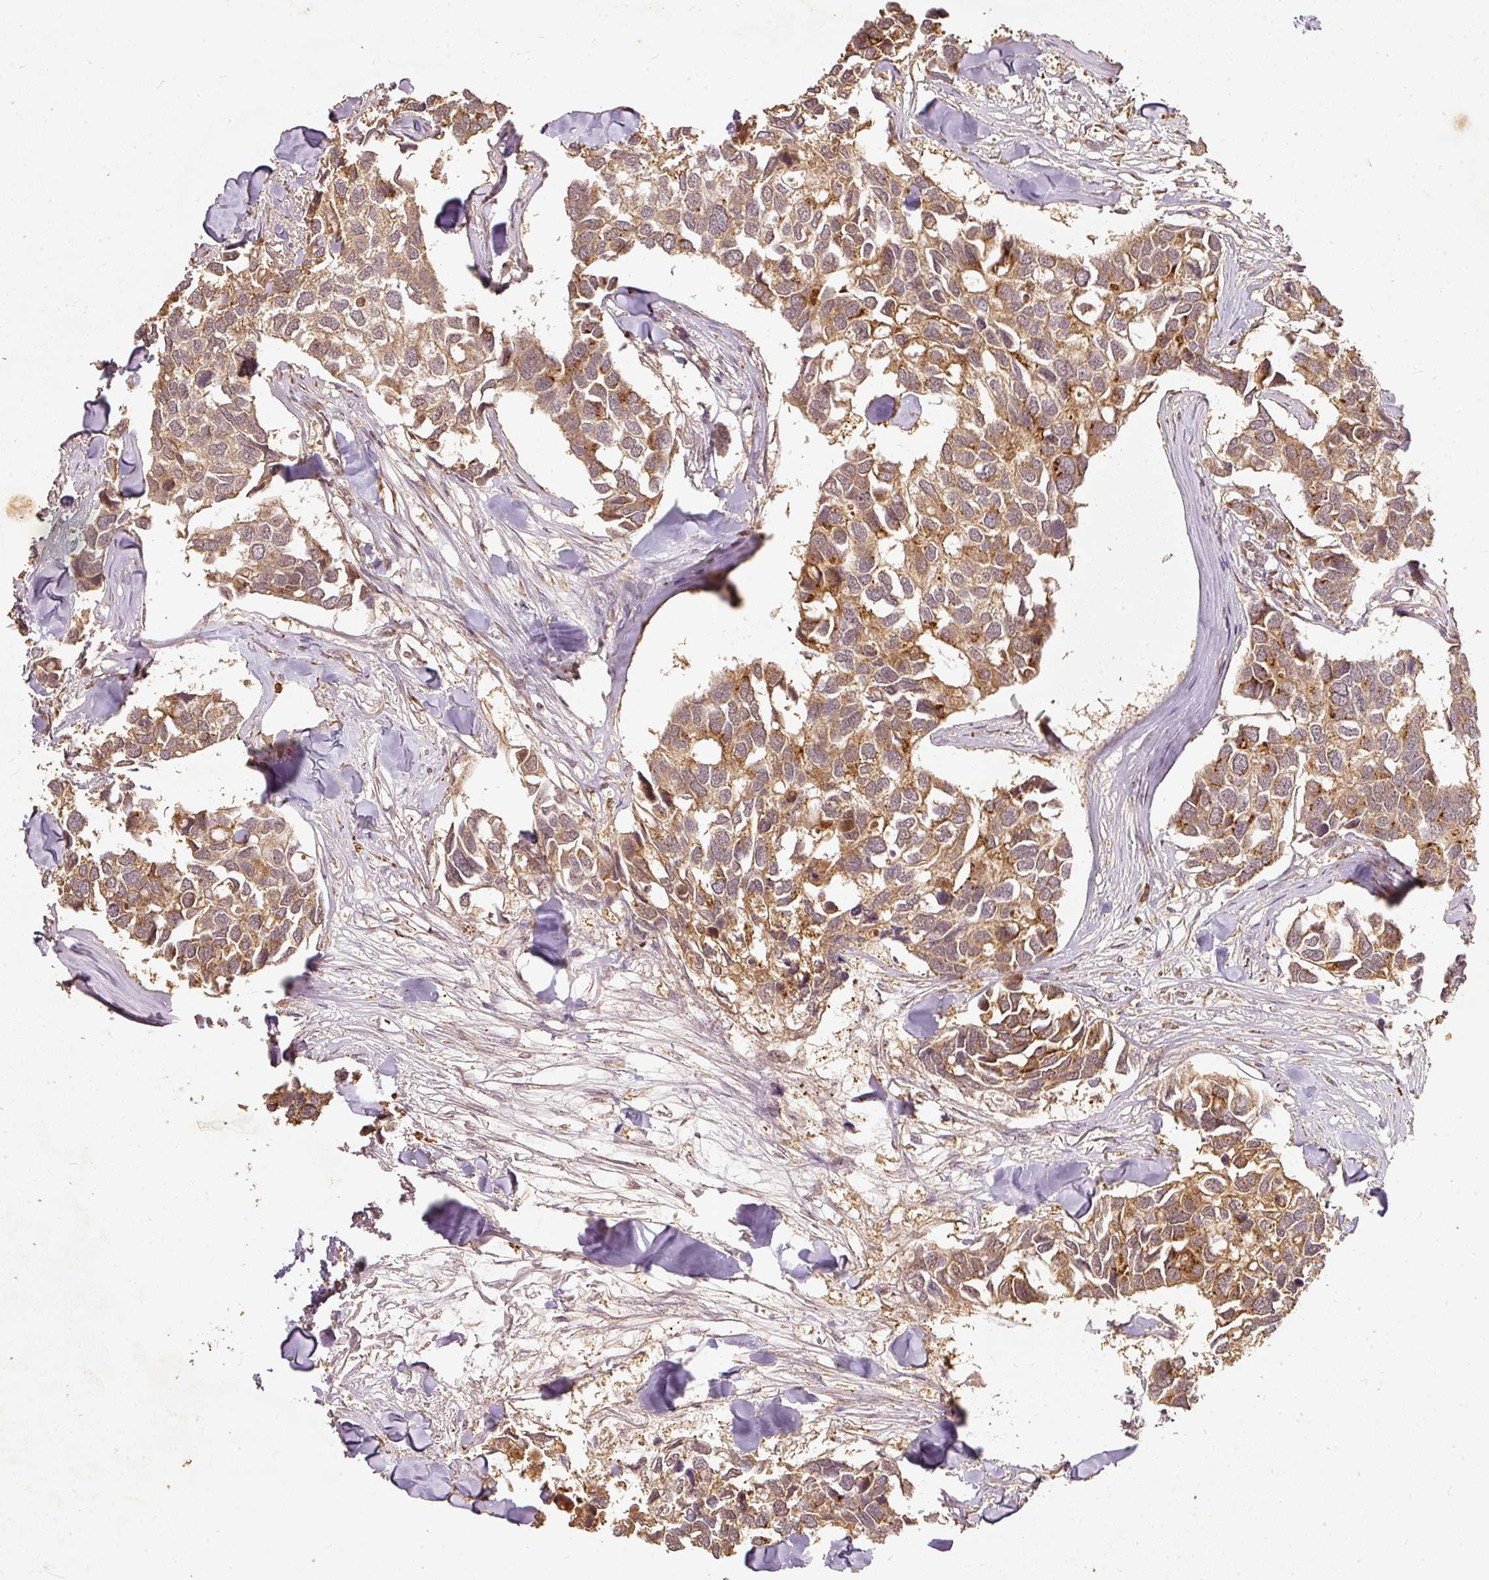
{"staining": {"intensity": "moderate", "quantity": ">75%", "location": "cytoplasmic/membranous"}, "tissue": "breast cancer", "cell_type": "Tumor cells", "image_type": "cancer", "snomed": [{"axis": "morphology", "description": "Duct carcinoma"}, {"axis": "topography", "description": "Breast"}], "caption": "Approximately >75% of tumor cells in human breast cancer exhibit moderate cytoplasmic/membranous protein expression as visualized by brown immunohistochemical staining.", "gene": "FUT8", "patient": {"sex": "female", "age": 83}}